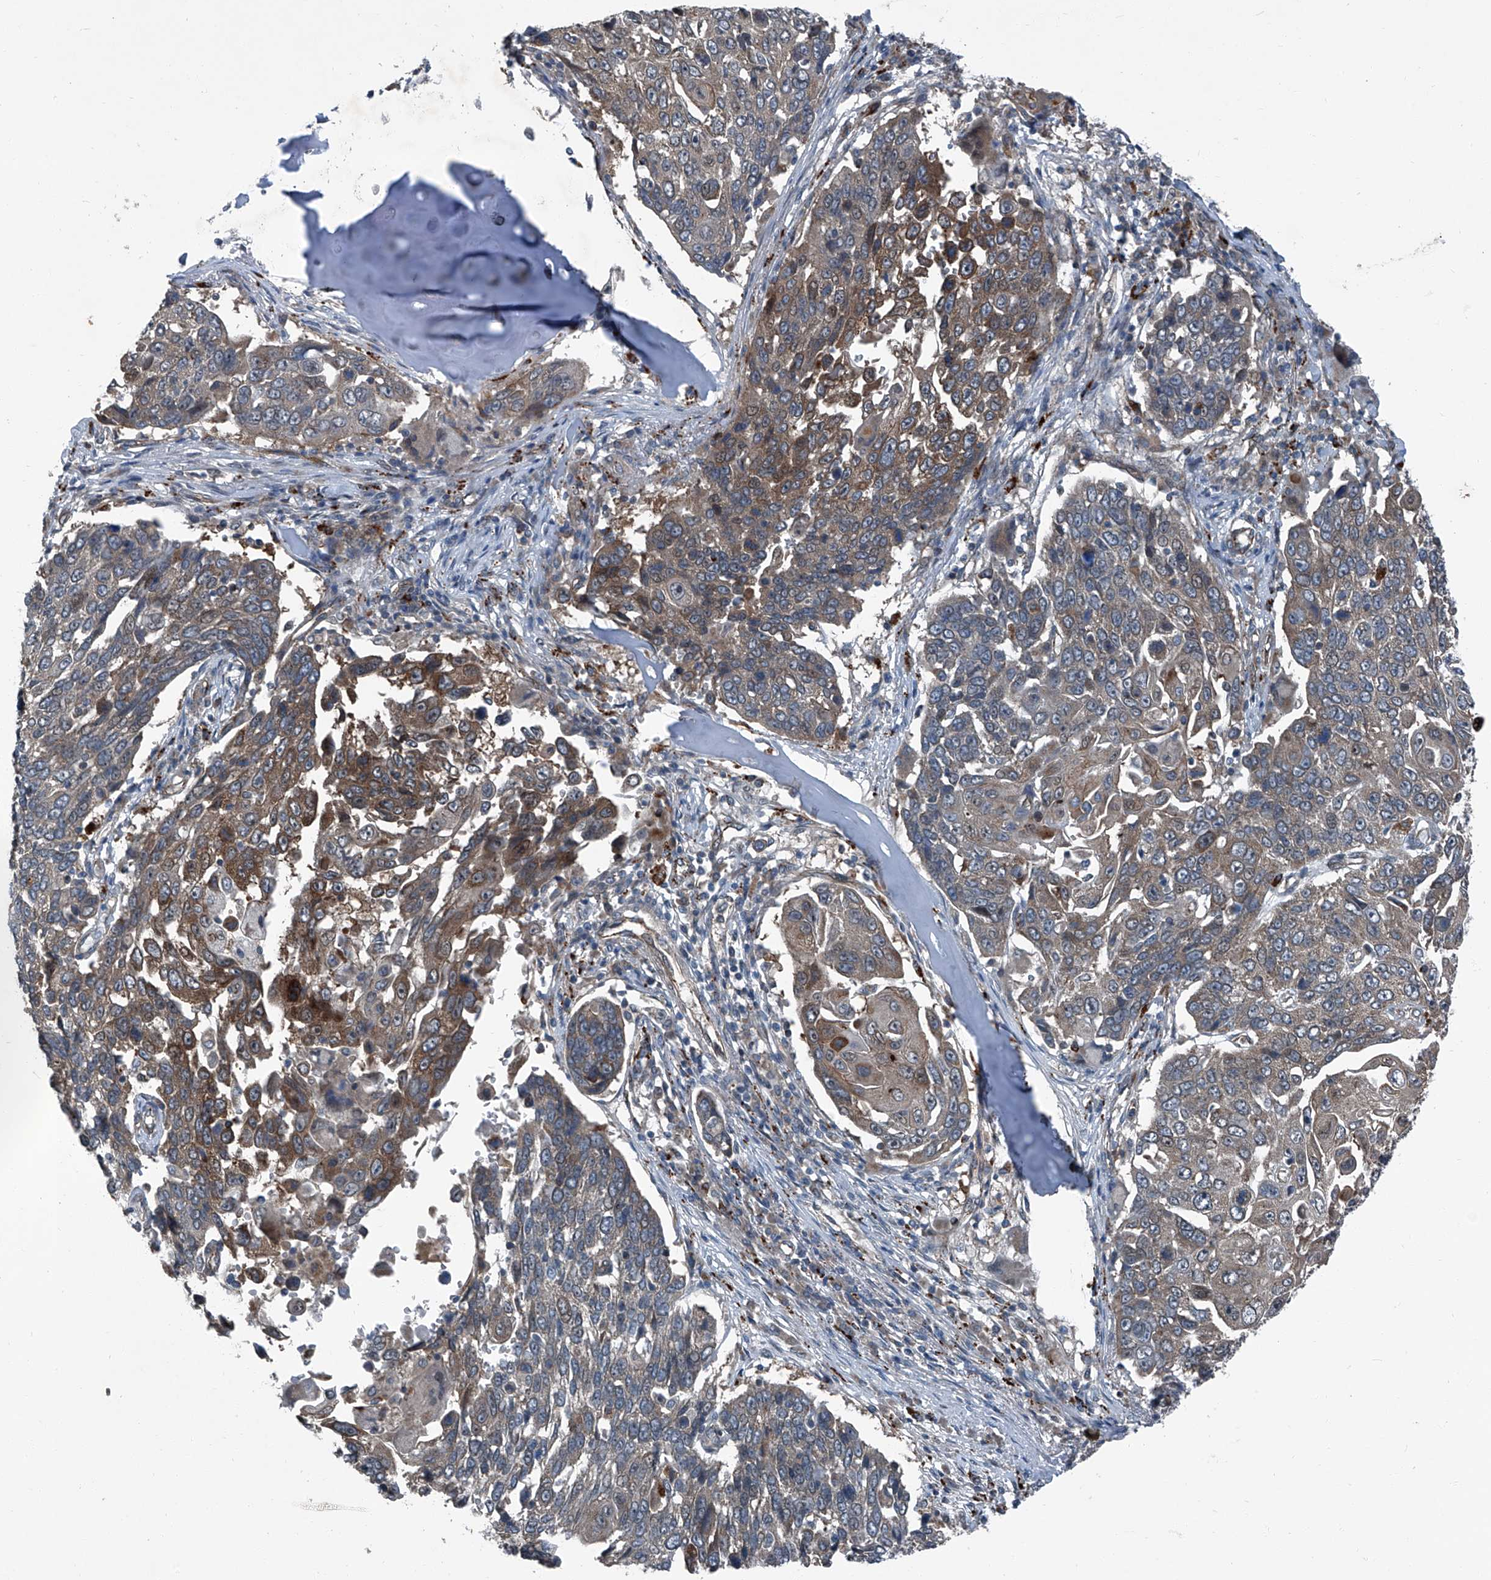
{"staining": {"intensity": "moderate", "quantity": "25%-75%", "location": "cytoplasmic/membranous"}, "tissue": "lung cancer", "cell_type": "Tumor cells", "image_type": "cancer", "snomed": [{"axis": "morphology", "description": "Squamous cell carcinoma, NOS"}, {"axis": "topography", "description": "Lung"}], "caption": "Immunohistochemical staining of human lung squamous cell carcinoma reveals medium levels of moderate cytoplasmic/membranous positivity in about 25%-75% of tumor cells. (DAB (3,3'-diaminobenzidine) IHC with brightfield microscopy, high magnification).", "gene": "SENP2", "patient": {"sex": "male", "age": 66}}